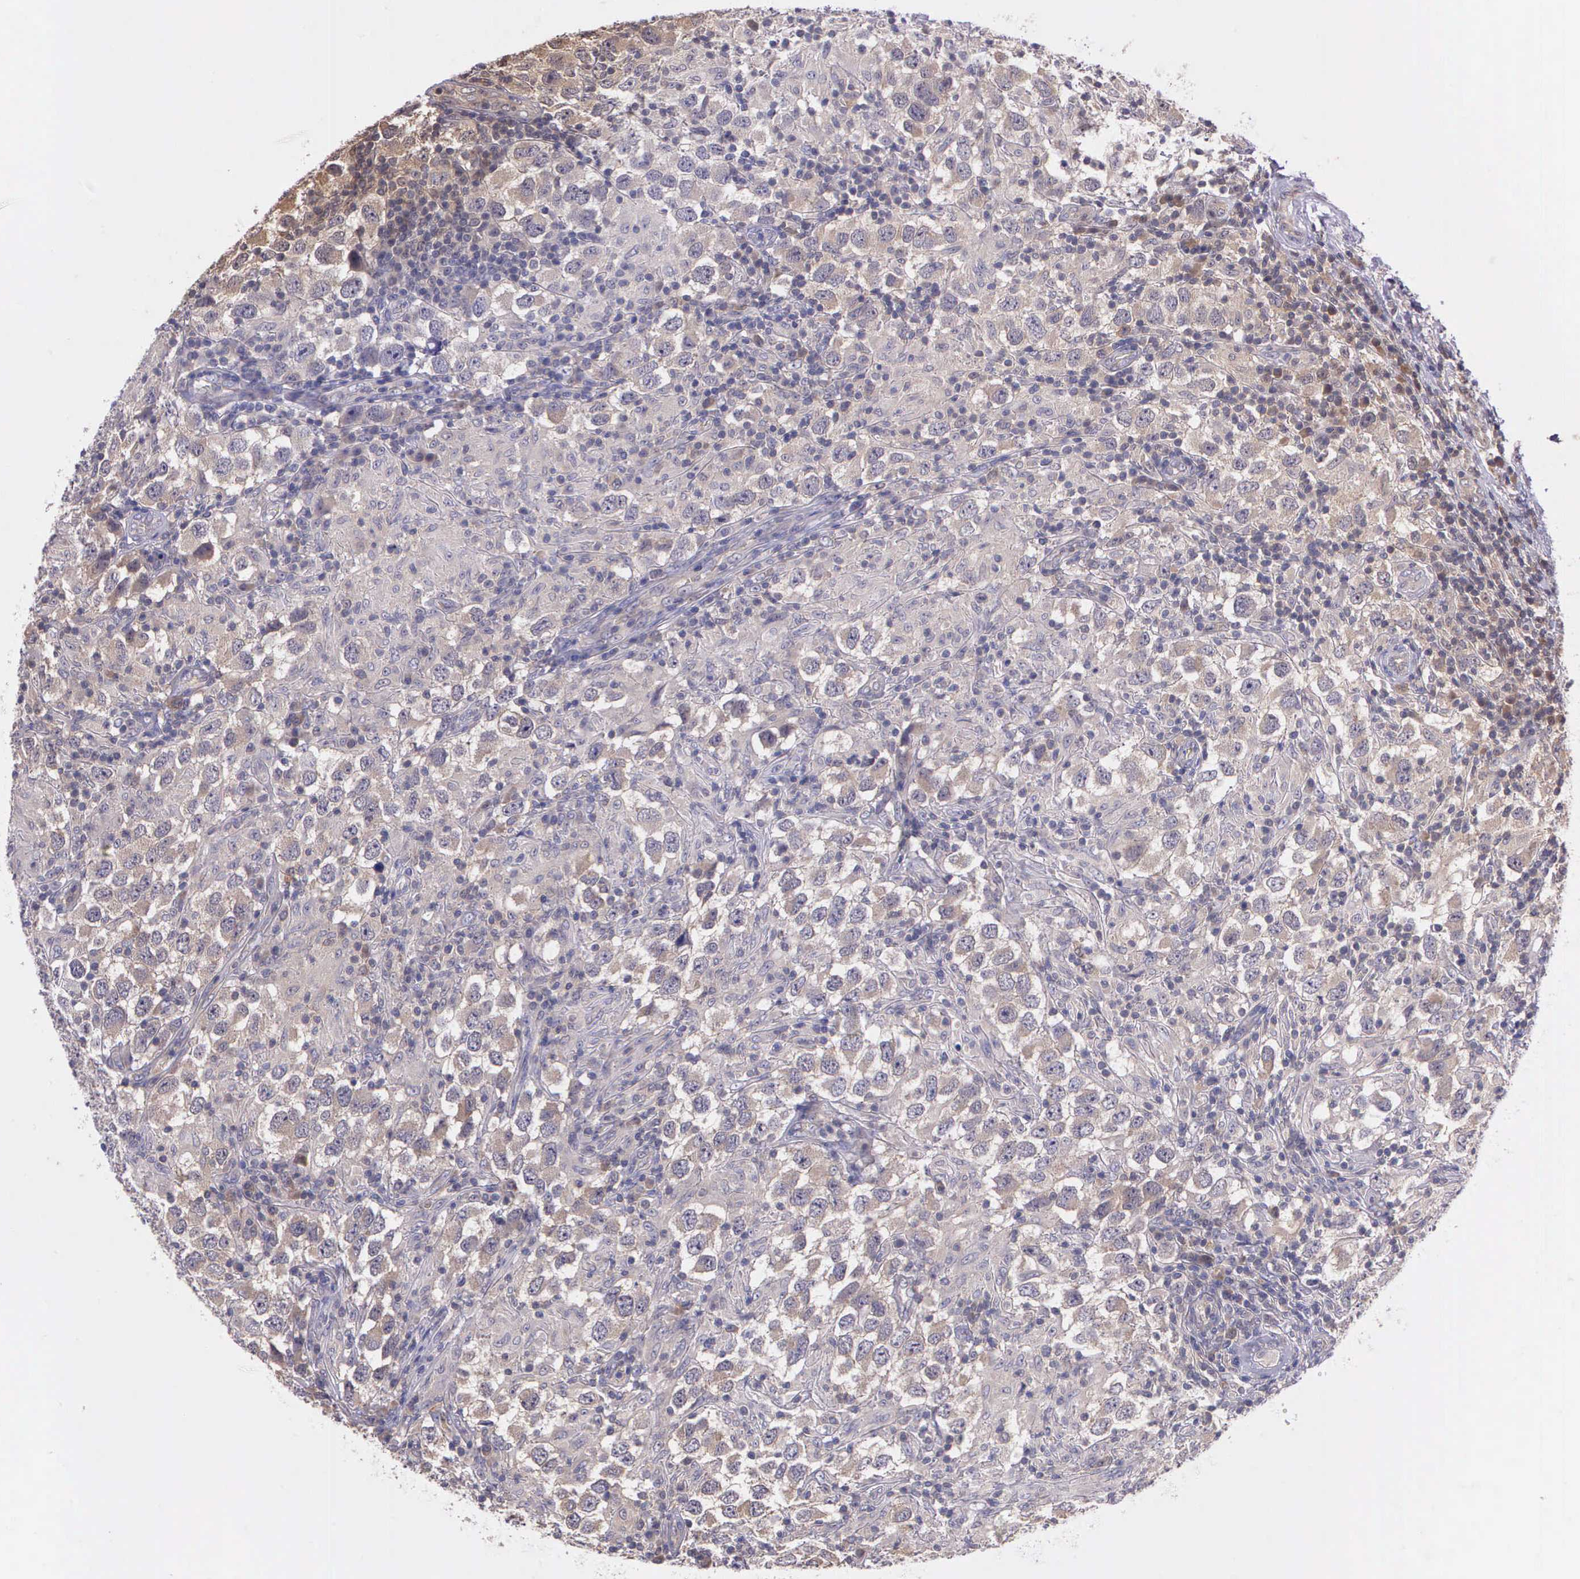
{"staining": {"intensity": "negative", "quantity": "none", "location": "none"}, "tissue": "testis cancer", "cell_type": "Tumor cells", "image_type": "cancer", "snomed": [{"axis": "morphology", "description": "Carcinoma, Embryonal, NOS"}, {"axis": "topography", "description": "Testis"}], "caption": "Tumor cells show no significant positivity in testis embryonal carcinoma.", "gene": "IGBP1", "patient": {"sex": "male", "age": 21}}